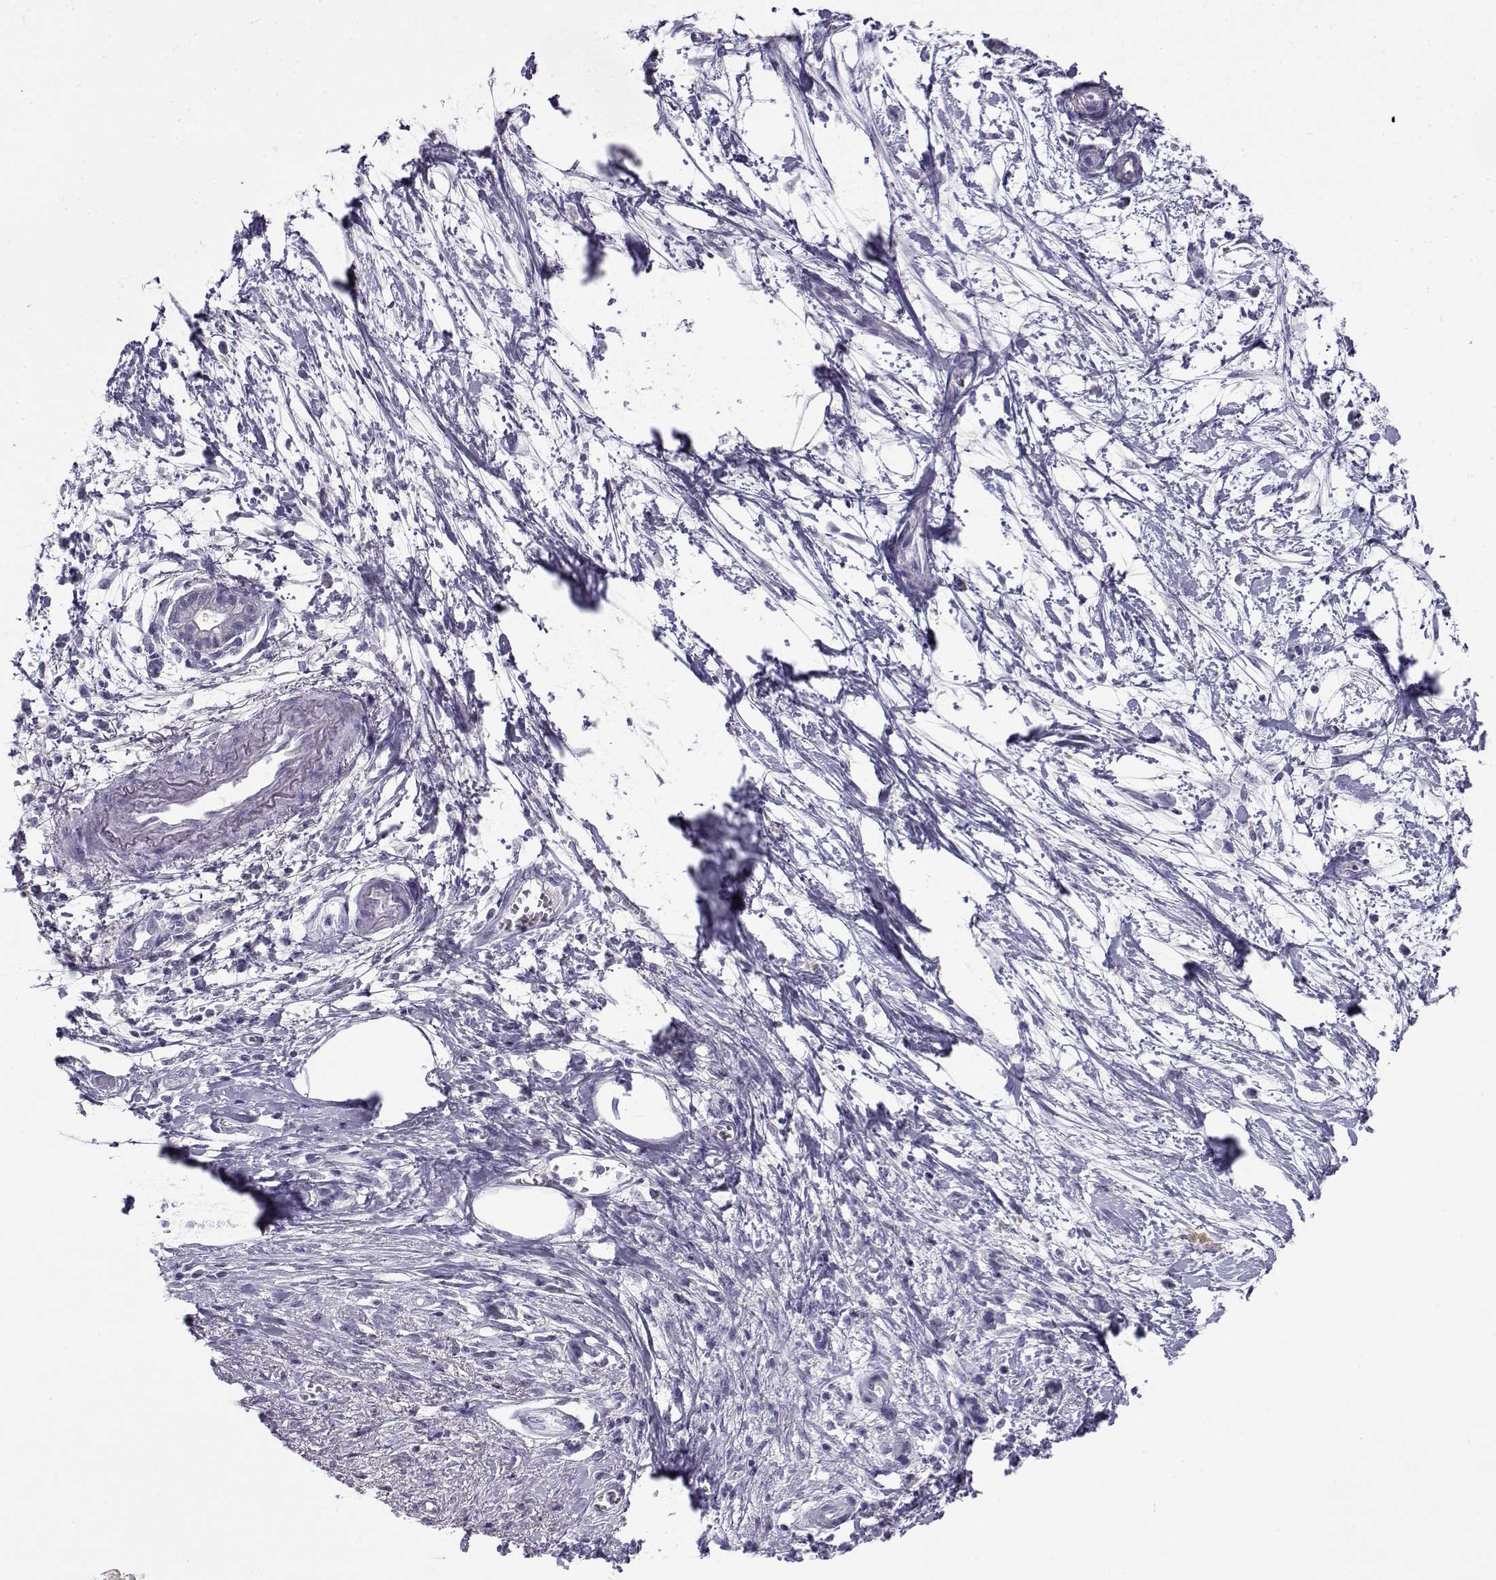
{"staining": {"intensity": "negative", "quantity": "none", "location": "none"}, "tissue": "pancreatic cancer", "cell_type": "Tumor cells", "image_type": "cancer", "snomed": [{"axis": "morphology", "description": "Normal tissue, NOS"}, {"axis": "morphology", "description": "Adenocarcinoma, NOS"}, {"axis": "topography", "description": "Lymph node"}, {"axis": "topography", "description": "Pancreas"}], "caption": "Immunohistochemical staining of pancreatic cancer (adenocarcinoma) exhibits no significant expression in tumor cells.", "gene": "FAM166A", "patient": {"sex": "female", "age": 58}}